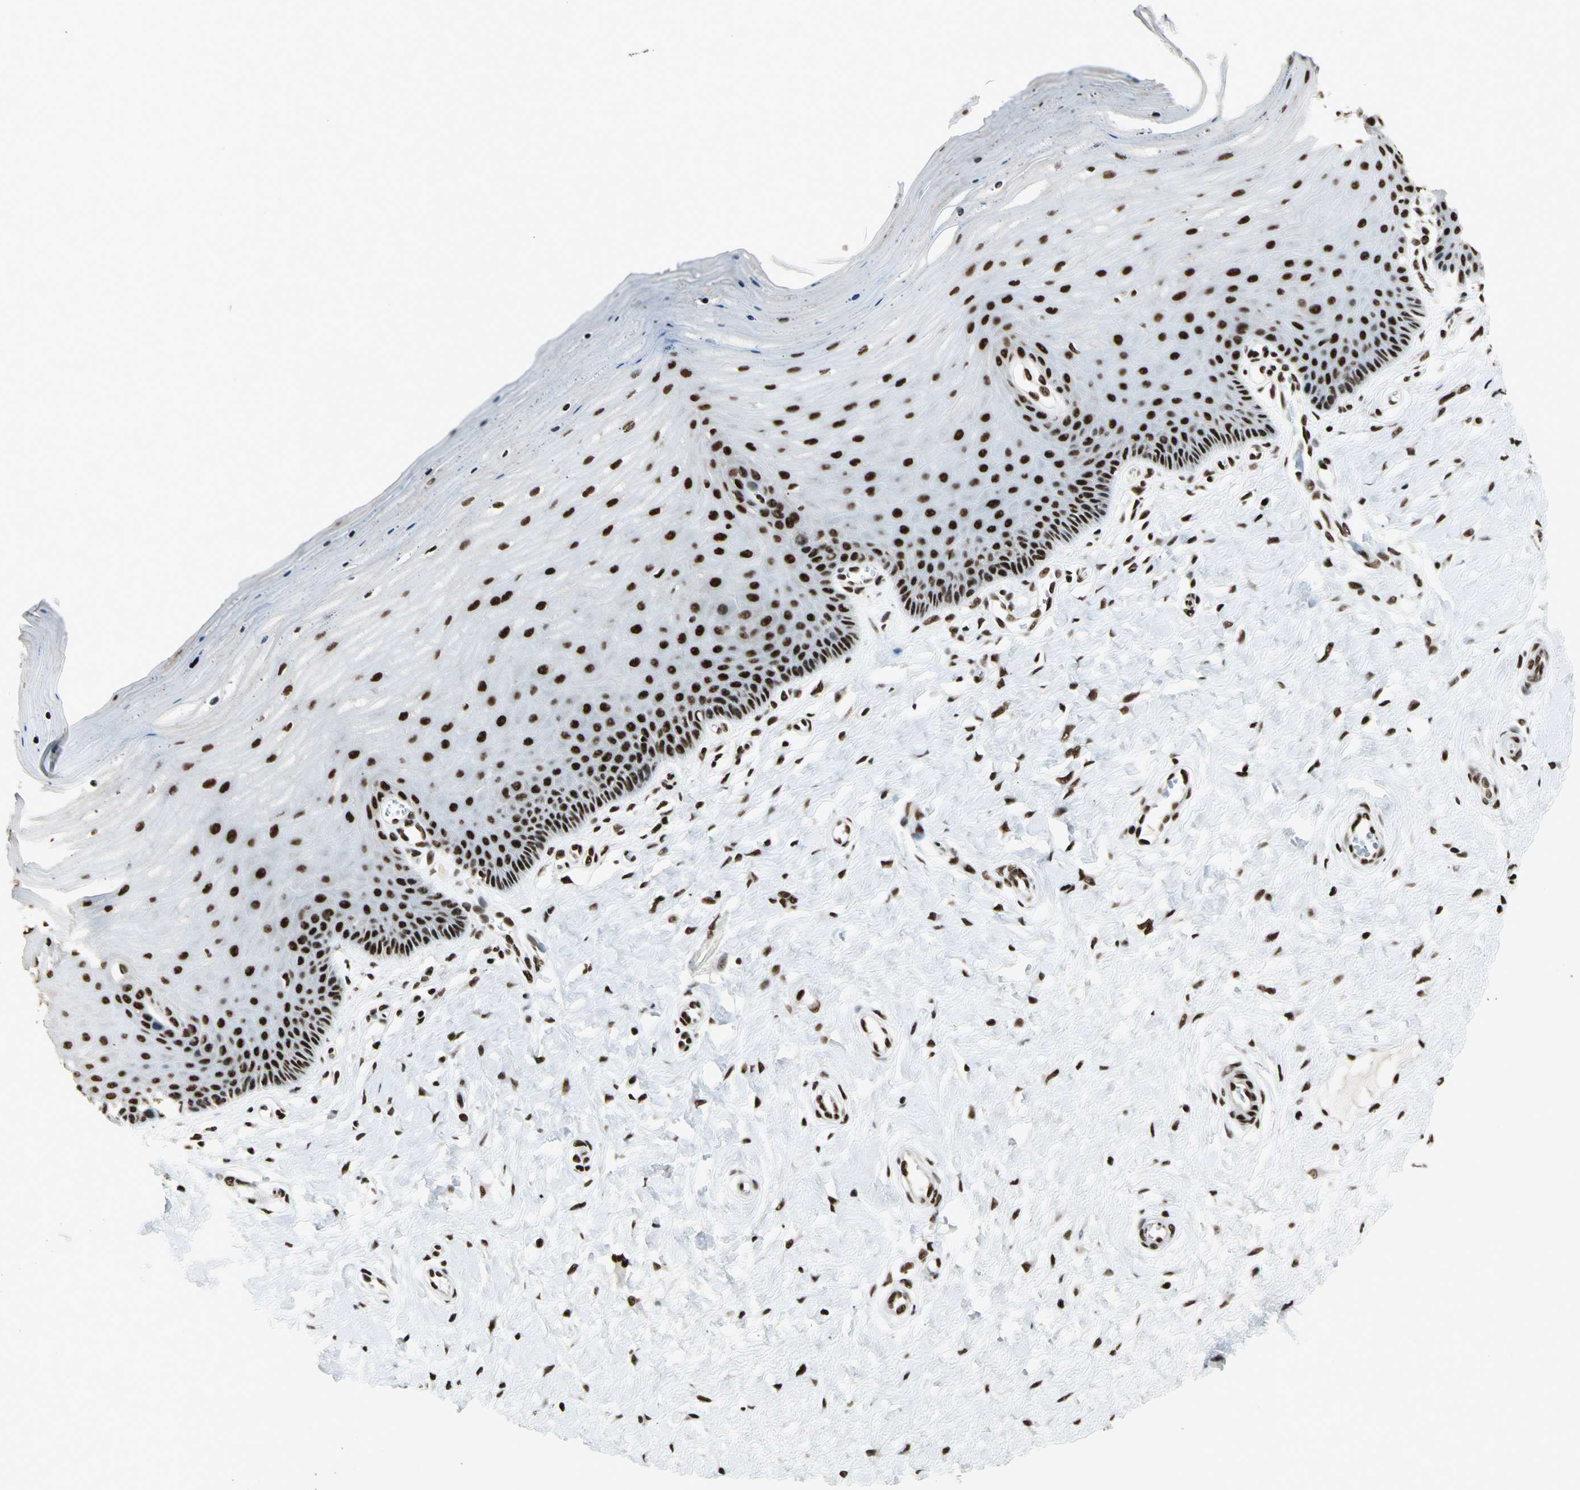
{"staining": {"intensity": "strong", "quantity": ">75%", "location": "nuclear"}, "tissue": "cervix", "cell_type": "Glandular cells", "image_type": "normal", "snomed": [{"axis": "morphology", "description": "Normal tissue, NOS"}, {"axis": "topography", "description": "Cervix"}], "caption": "A photomicrograph showing strong nuclear expression in approximately >75% of glandular cells in normal cervix, as visualized by brown immunohistochemical staining.", "gene": "CCAR1", "patient": {"sex": "female", "age": 55}}